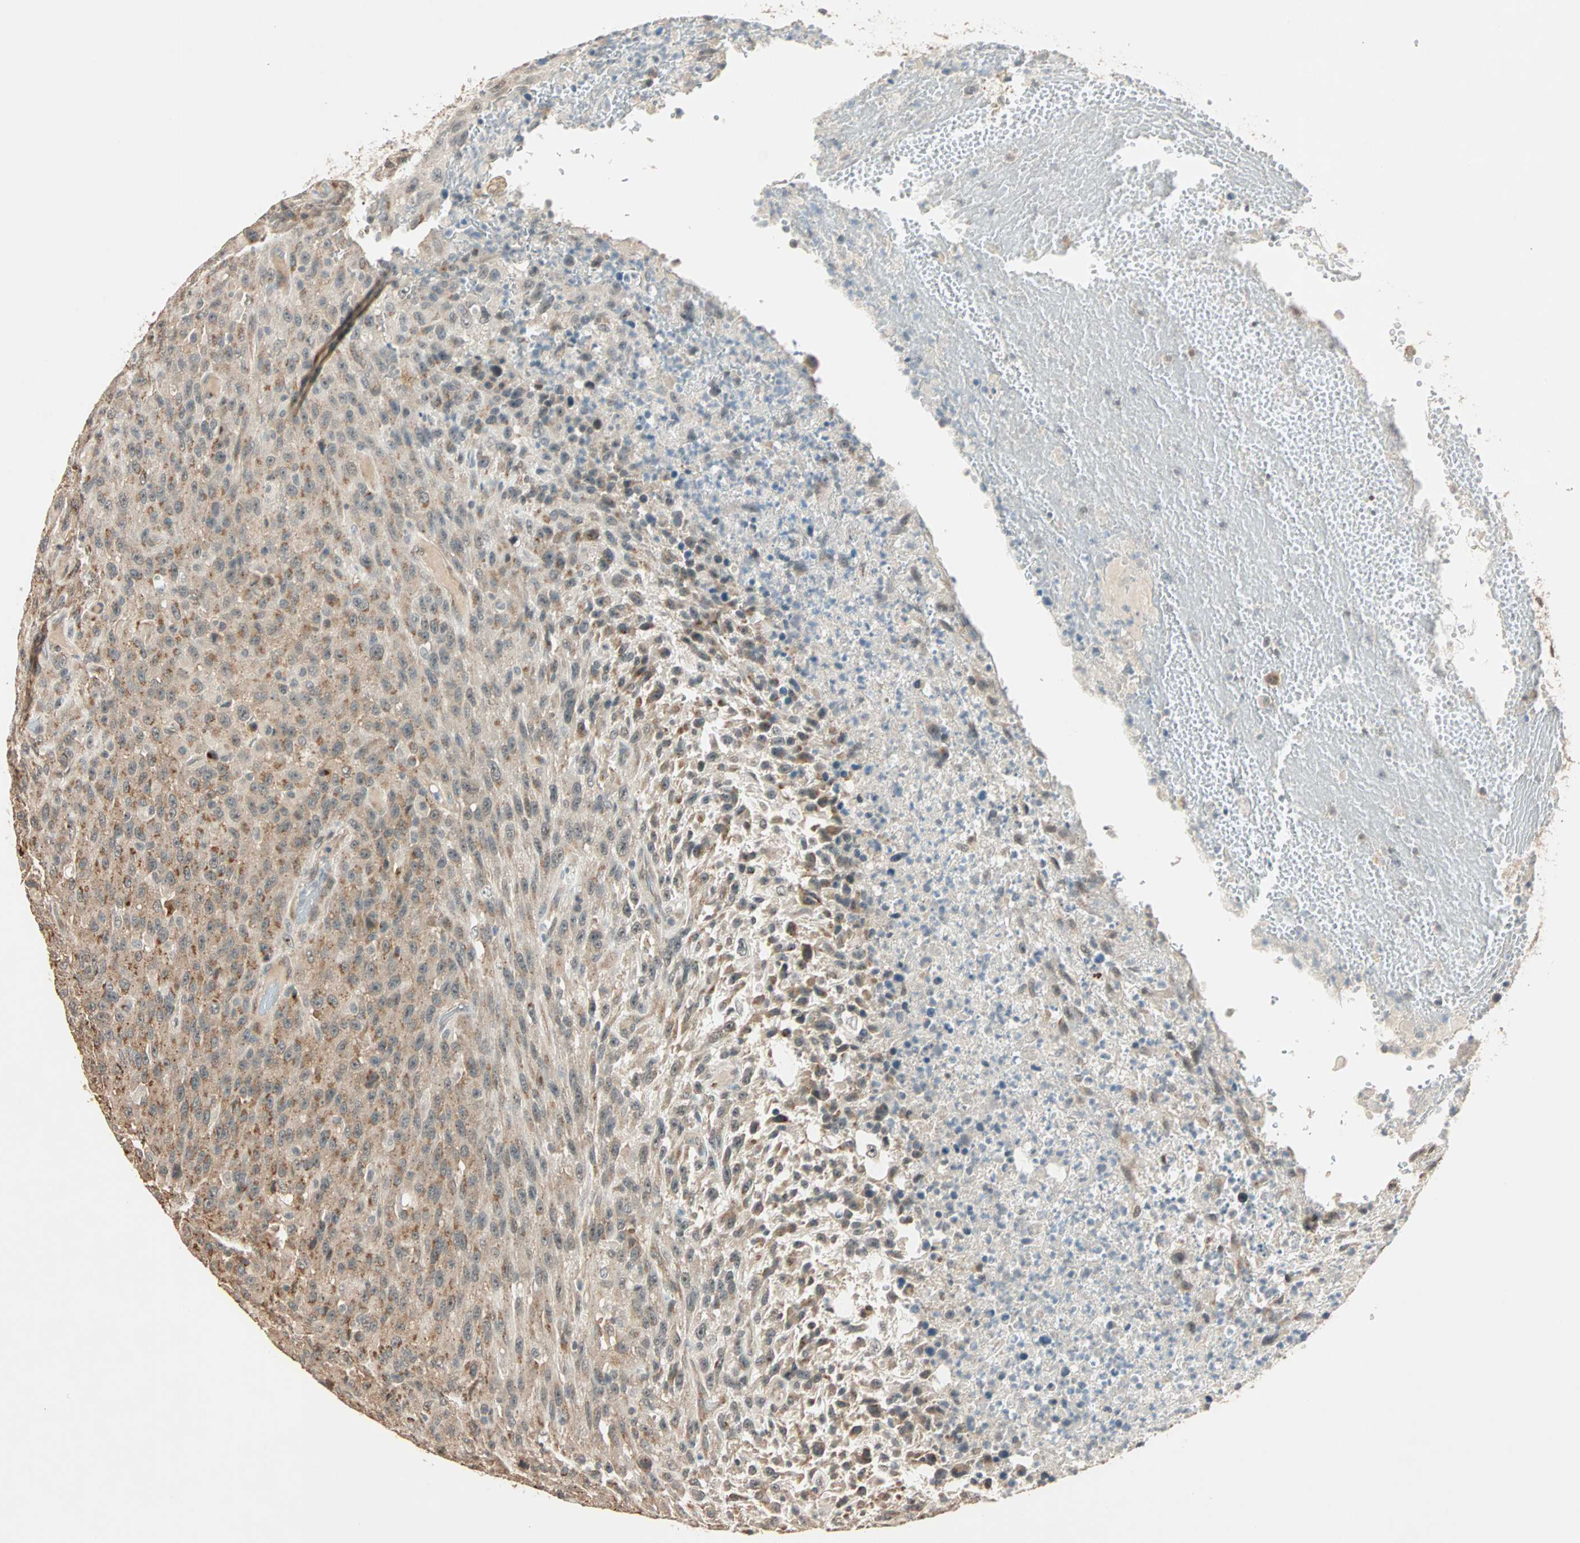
{"staining": {"intensity": "weak", "quantity": "25%-75%", "location": "cytoplasmic/membranous"}, "tissue": "urothelial cancer", "cell_type": "Tumor cells", "image_type": "cancer", "snomed": [{"axis": "morphology", "description": "Urothelial carcinoma, High grade"}, {"axis": "topography", "description": "Urinary bladder"}], "caption": "This is a micrograph of immunohistochemistry staining of urothelial cancer, which shows weak staining in the cytoplasmic/membranous of tumor cells.", "gene": "PRDM2", "patient": {"sex": "male", "age": 66}}